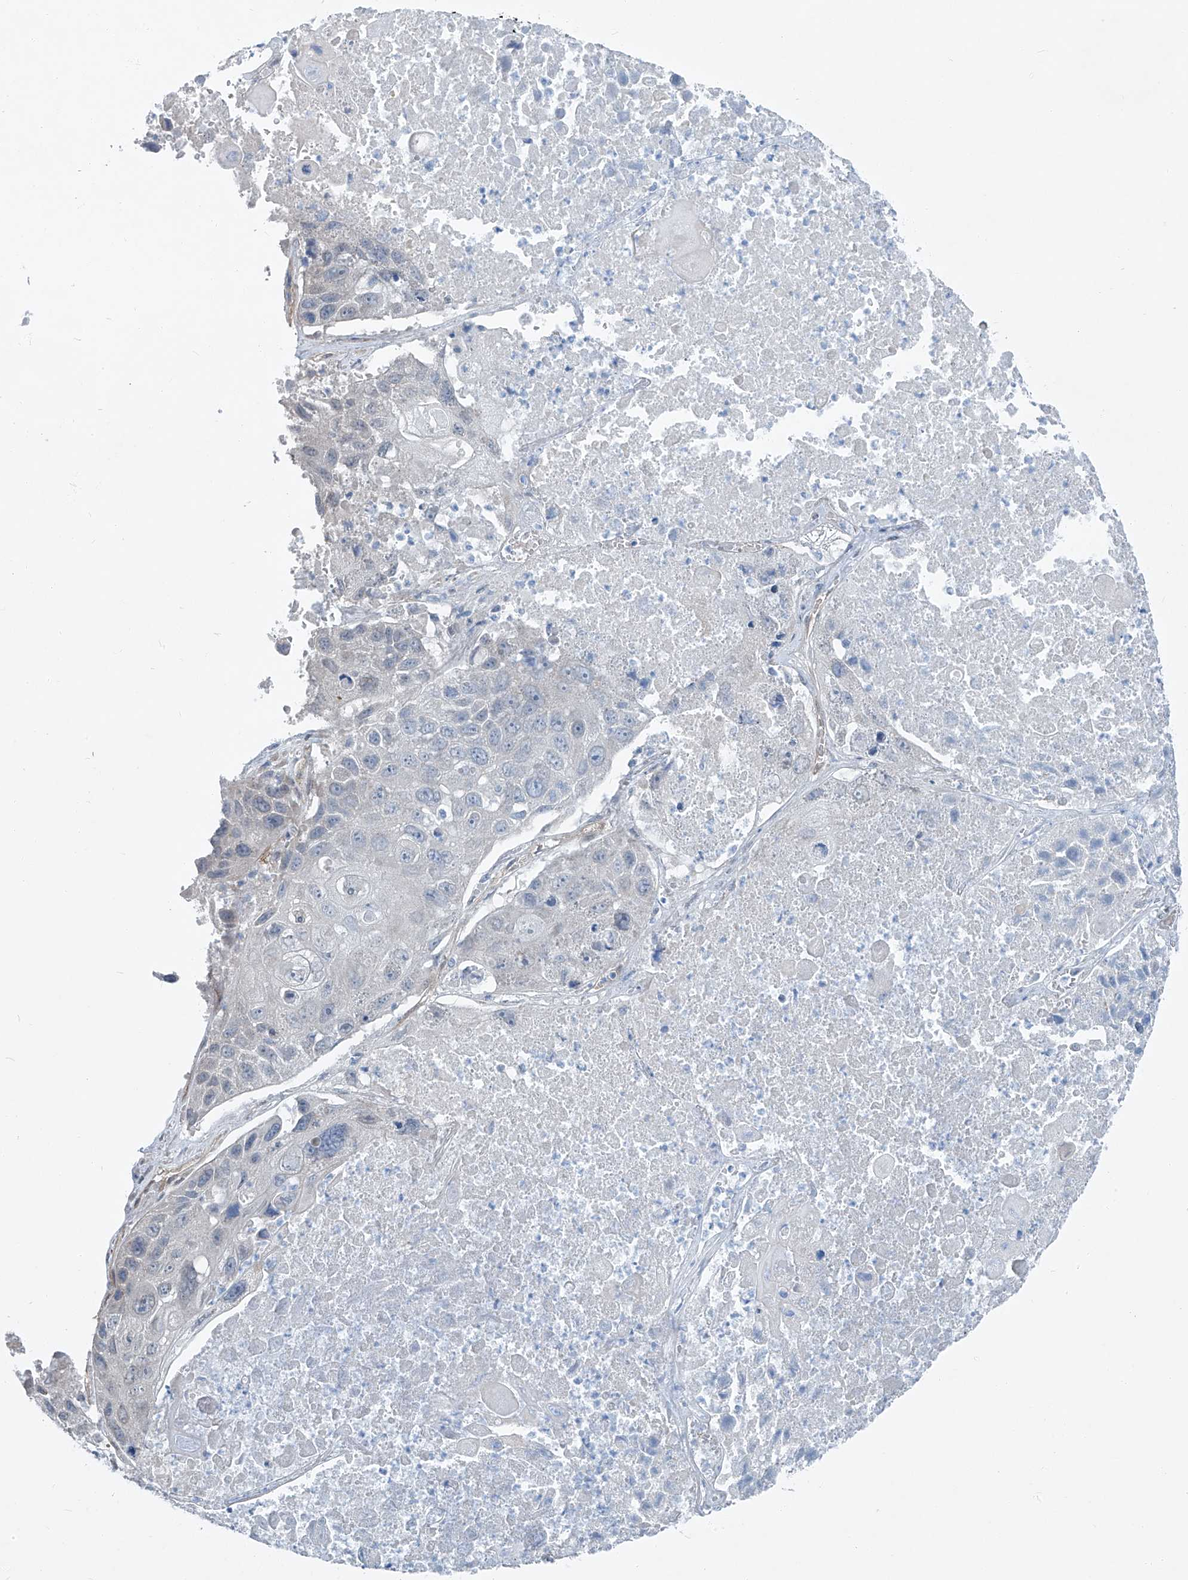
{"staining": {"intensity": "negative", "quantity": "none", "location": "none"}, "tissue": "lung cancer", "cell_type": "Tumor cells", "image_type": "cancer", "snomed": [{"axis": "morphology", "description": "Squamous cell carcinoma, NOS"}, {"axis": "topography", "description": "Lung"}], "caption": "IHC image of lung cancer stained for a protein (brown), which demonstrates no staining in tumor cells.", "gene": "TNS2", "patient": {"sex": "male", "age": 61}}